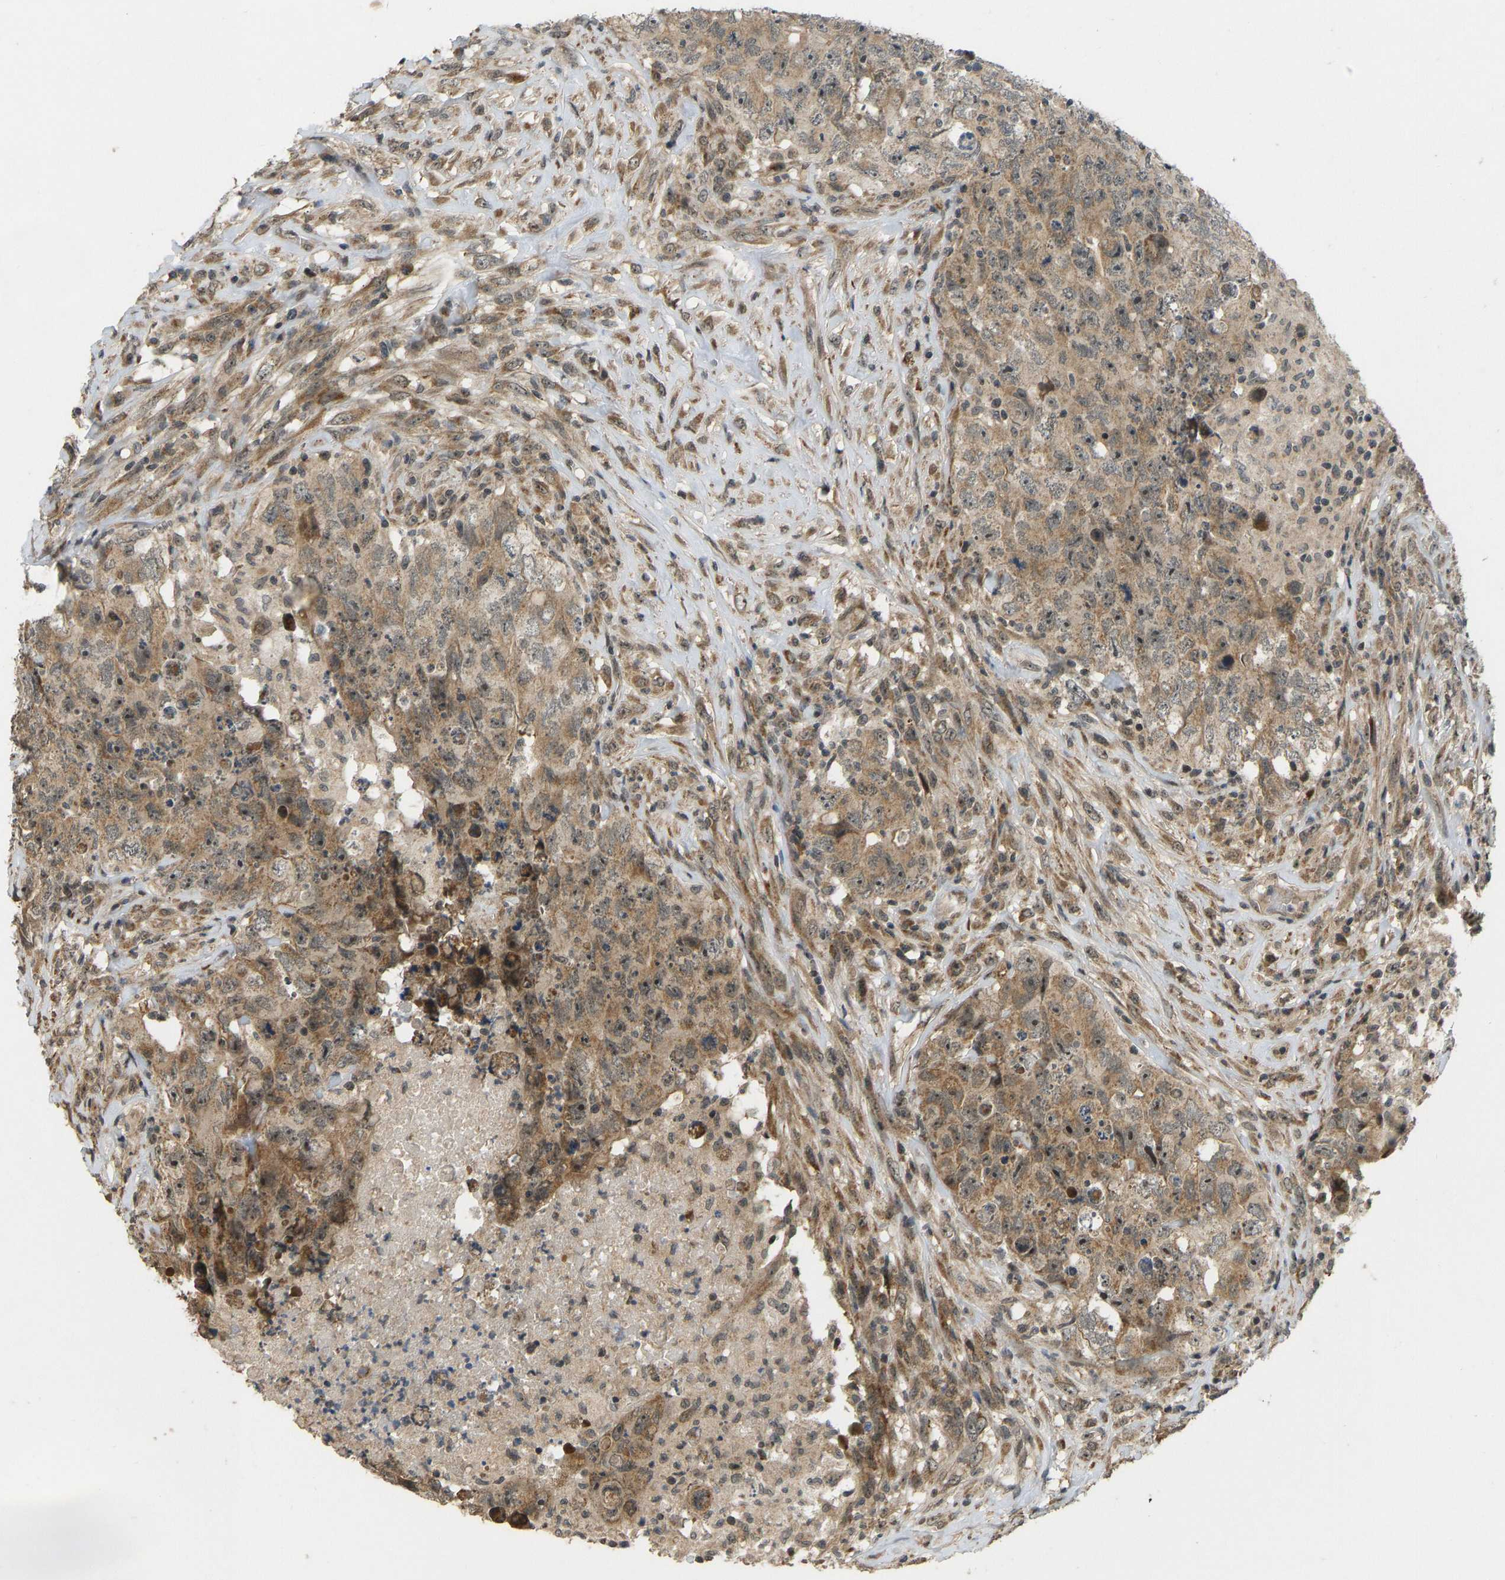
{"staining": {"intensity": "moderate", "quantity": ">75%", "location": "cytoplasmic/membranous,nuclear"}, "tissue": "testis cancer", "cell_type": "Tumor cells", "image_type": "cancer", "snomed": [{"axis": "morphology", "description": "Carcinoma, Embryonal, NOS"}, {"axis": "topography", "description": "Testis"}], "caption": "Protein staining shows moderate cytoplasmic/membranous and nuclear expression in approximately >75% of tumor cells in testis cancer.", "gene": "ACADS", "patient": {"sex": "male", "age": 32}}